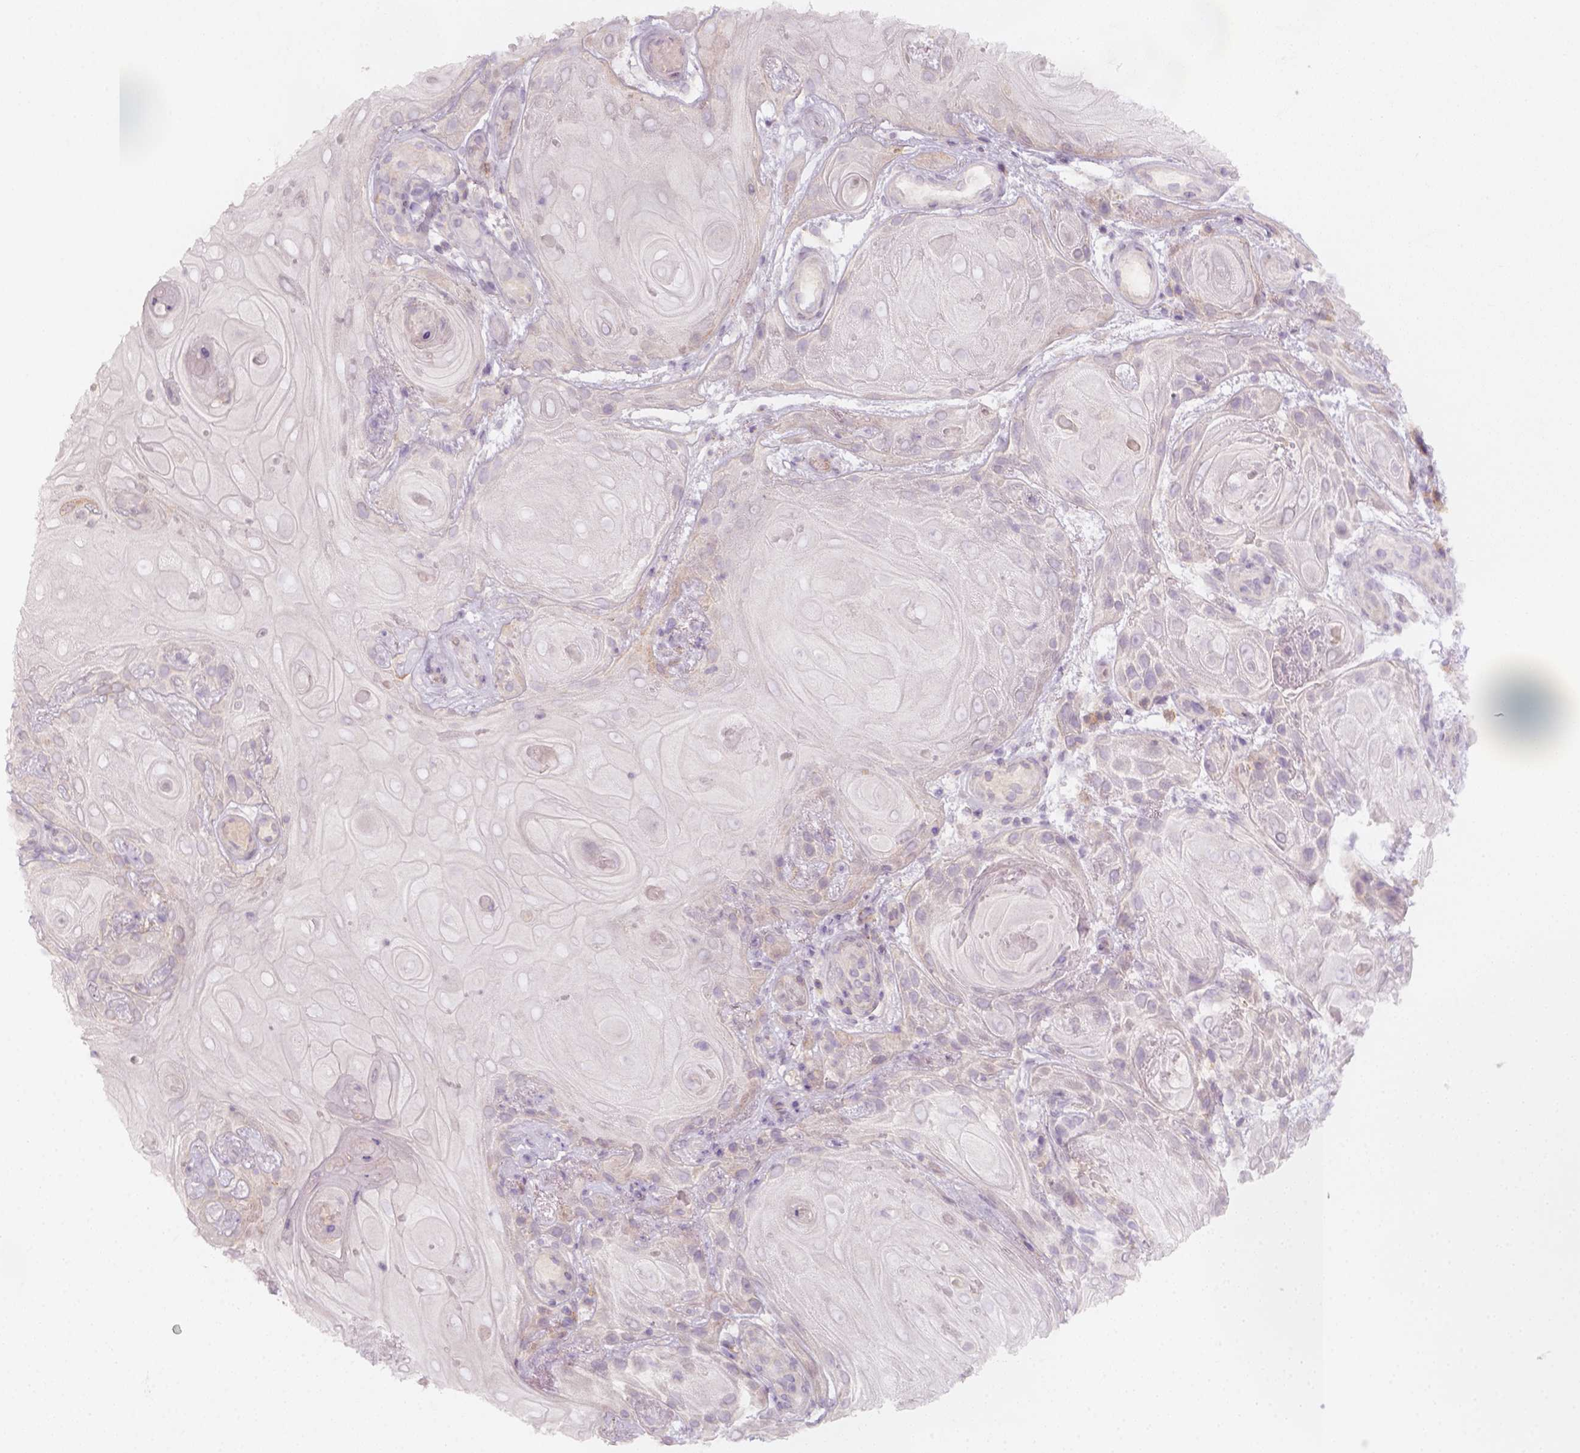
{"staining": {"intensity": "weak", "quantity": "<25%", "location": "cytoplasmic/membranous"}, "tissue": "skin cancer", "cell_type": "Tumor cells", "image_type": "cancer", "snomed": [{"axis": "morphology", "description": "Squamous cell carcinoma, NOS"}, {"axis": "topography", "description": "Skin"}], "caption": "There is no significant expression in tumor cells of skin squamous cell carcinoma.", "gene": "AQP9", "patient": {"sex": "male", "age": 62}}